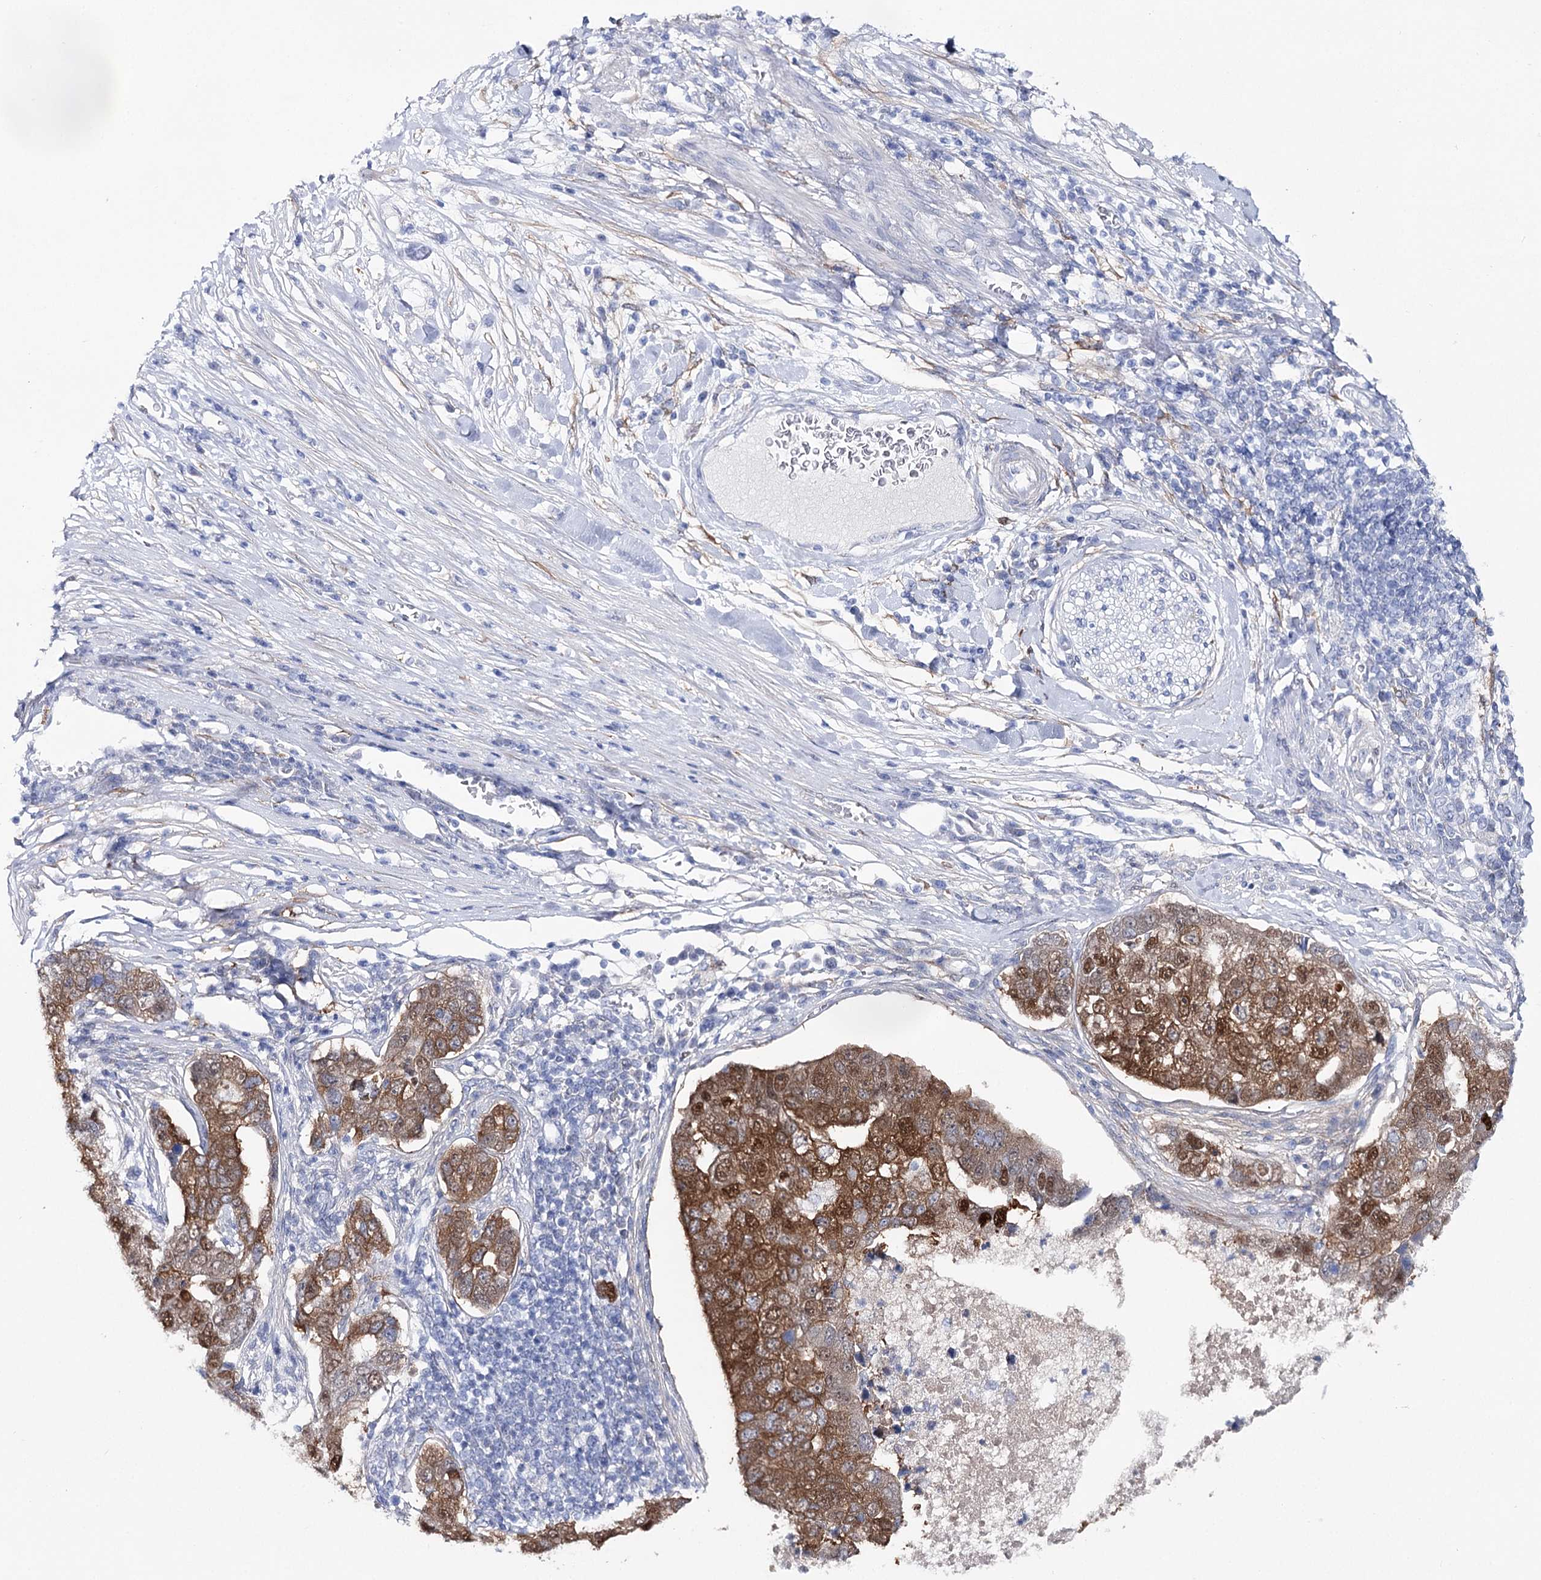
{"staining": {"intensity": "moderate", "quantity": ">75%", "location": "cytoplasmic/membranous,nuclear"}, "tissue": "pancreatic cancer", "cell_type": "Tumor cells", "image_type": "cancer", "snomed": [{"axis": "morphology", "description": "Adenocarcinoma, NOS"}, {"axis": "topography", "description": "Pancreas"}], "caption": "Brown immunohistochemical staining in human pancreatic cancer exhibits moderate cytoplasmic/membranous and nuclear staining in about >75% of tumor cells.", "gene": "UGDH", "patient": {"sex": "female", "age": 61}}